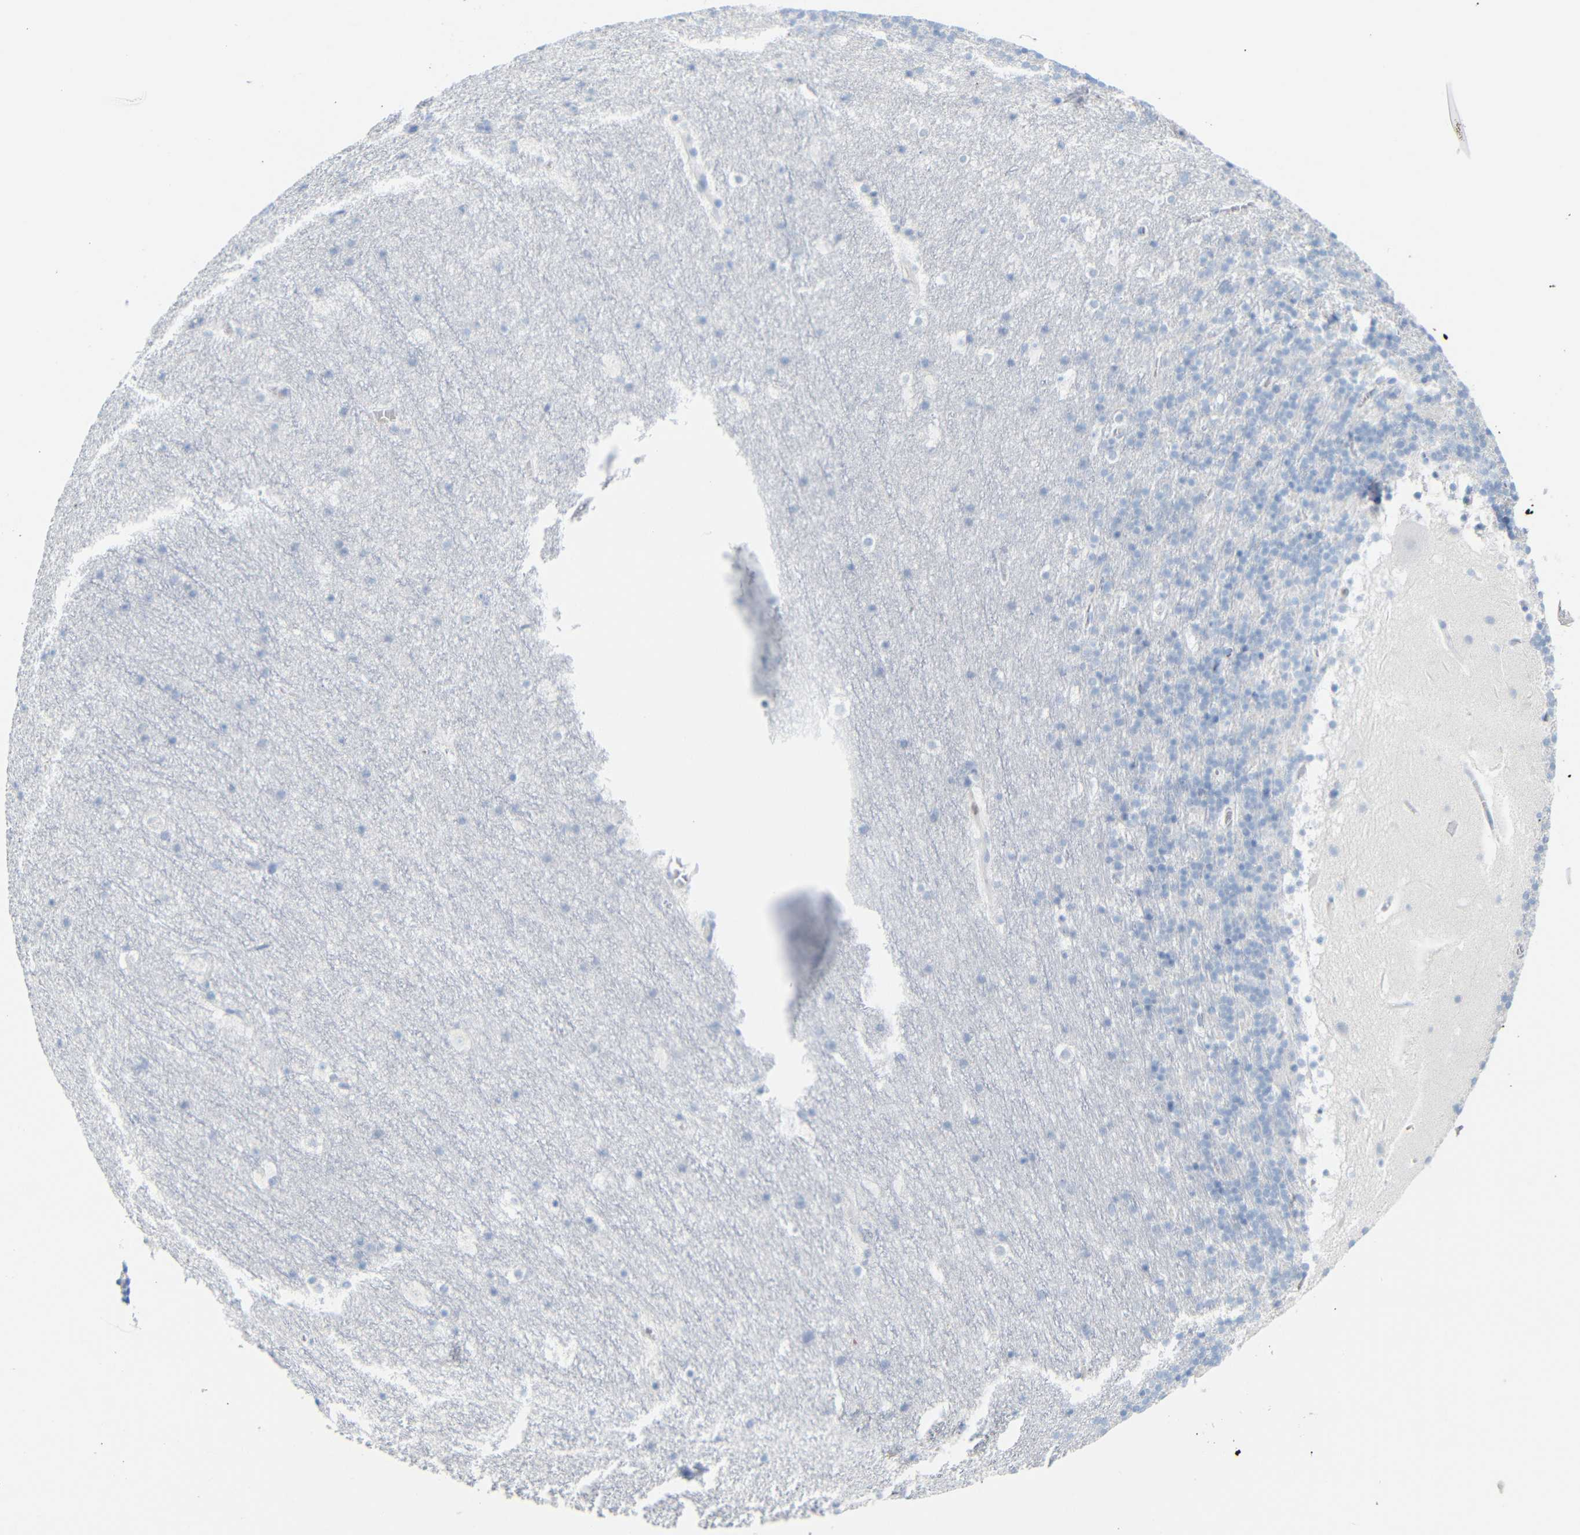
{"staining": {"intensity": "negative", "quantity": "none", "location": "none"}, "tissue": "cerebellum", "cell_type": "Cells in granular layer", "image_type": "normal", "snomed": [{"axis": "morphology", "description": "Normal tissue, NOS"}, {"axis": "topography", "description": "Cerebellum"}], "caption": "Cells in granular layer are negative for protein expression in unremarkable human cerebellum.", "gene": "DYNAP", "patient": {"sex": "male", "age": 45}}